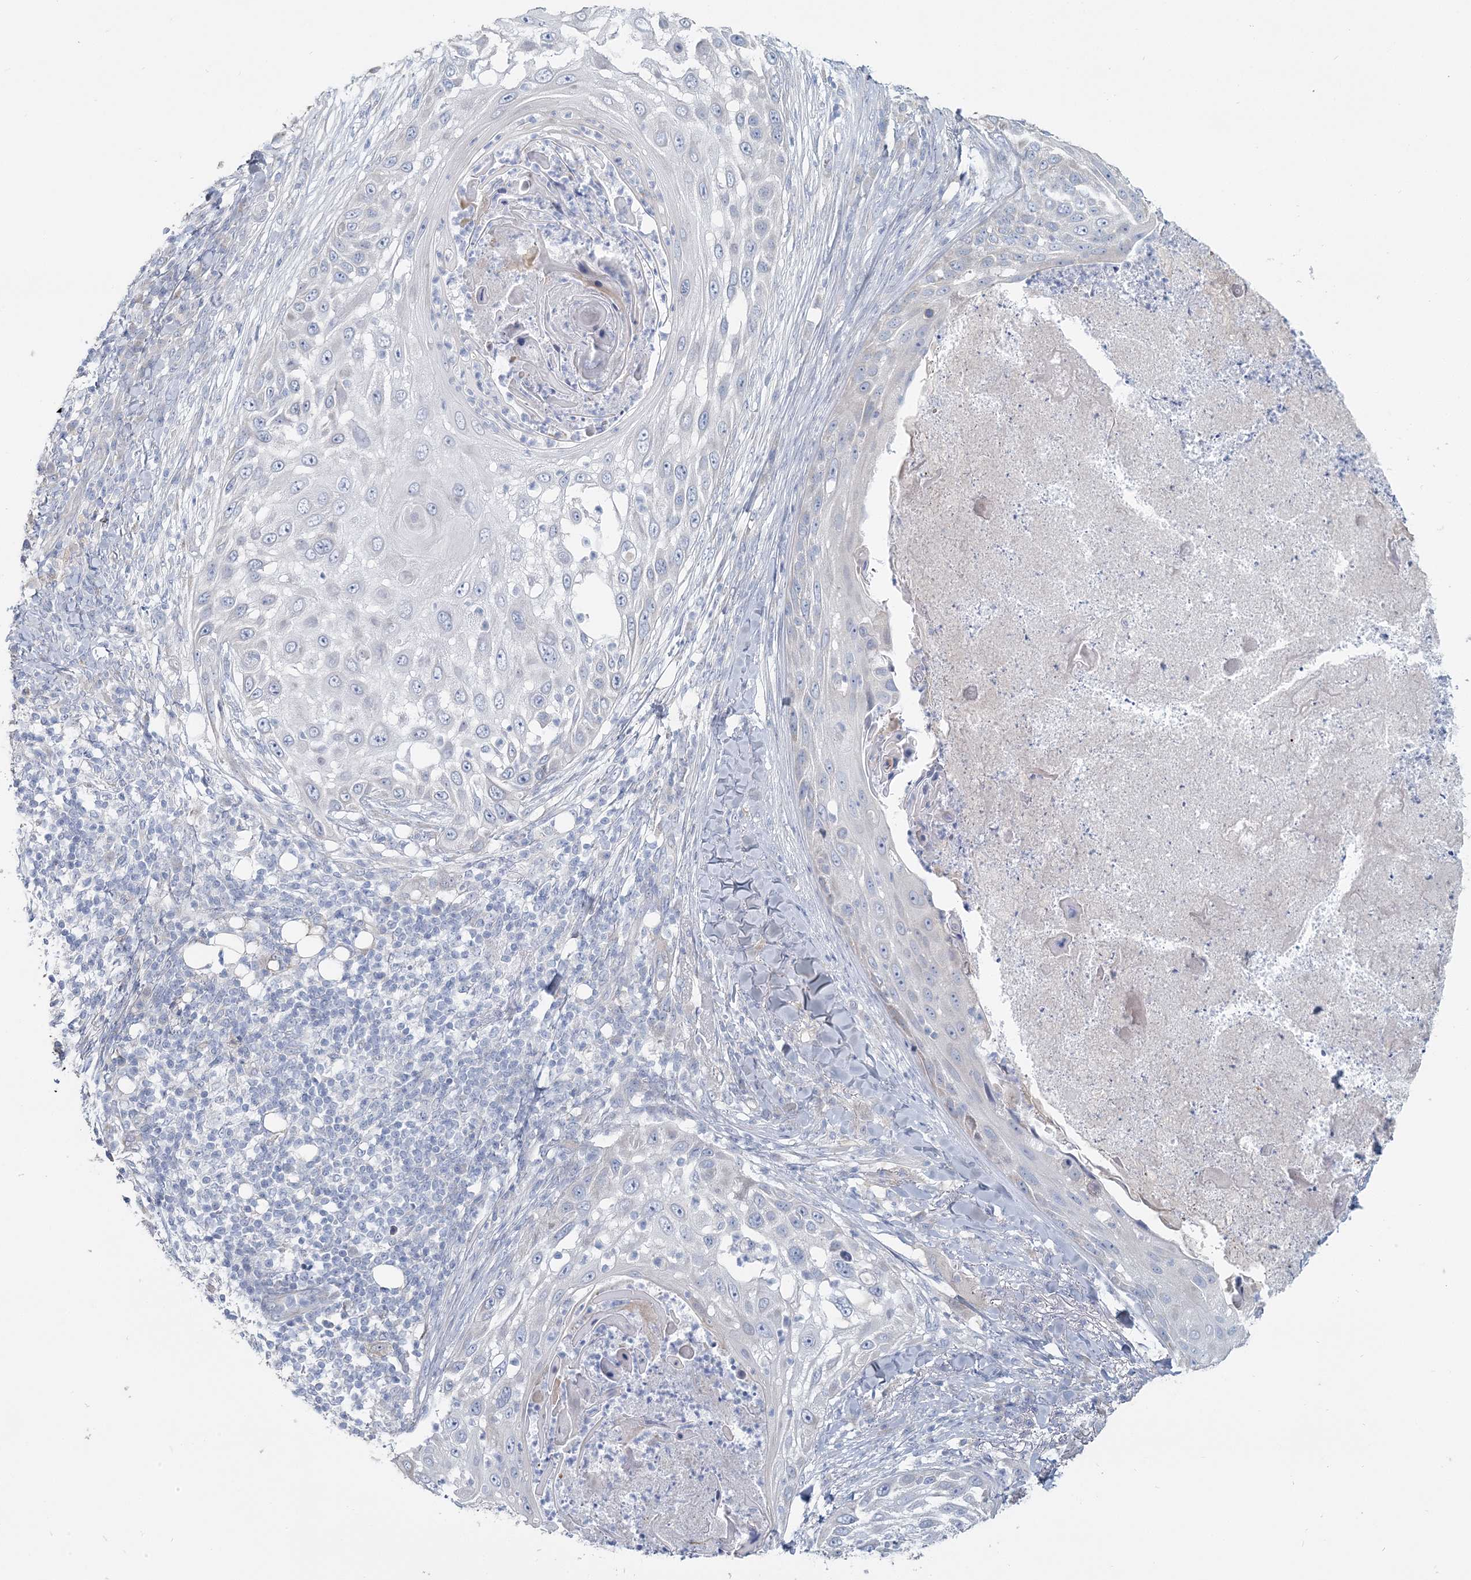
{"staining": {"intensity": "negative", "quantity": "none", "location": "none"}, "tissue": "skin cancer", "cell_type": "Tumor cells", "image_type": "cancer", "snomed": [{"axis": "morphology", "description": "Squamous cell carcinoma, NOS"}, {"axis": "topography", "description": "Skin"}], "caption": "High magnification brightfield microscopy of skin cancer stained with DAB (brown) and counterstained with hematoxylin (blue): tumor cells show no significant staining.", "gene": "CMBL", "patient": {"sex": "female", "age": 44}}